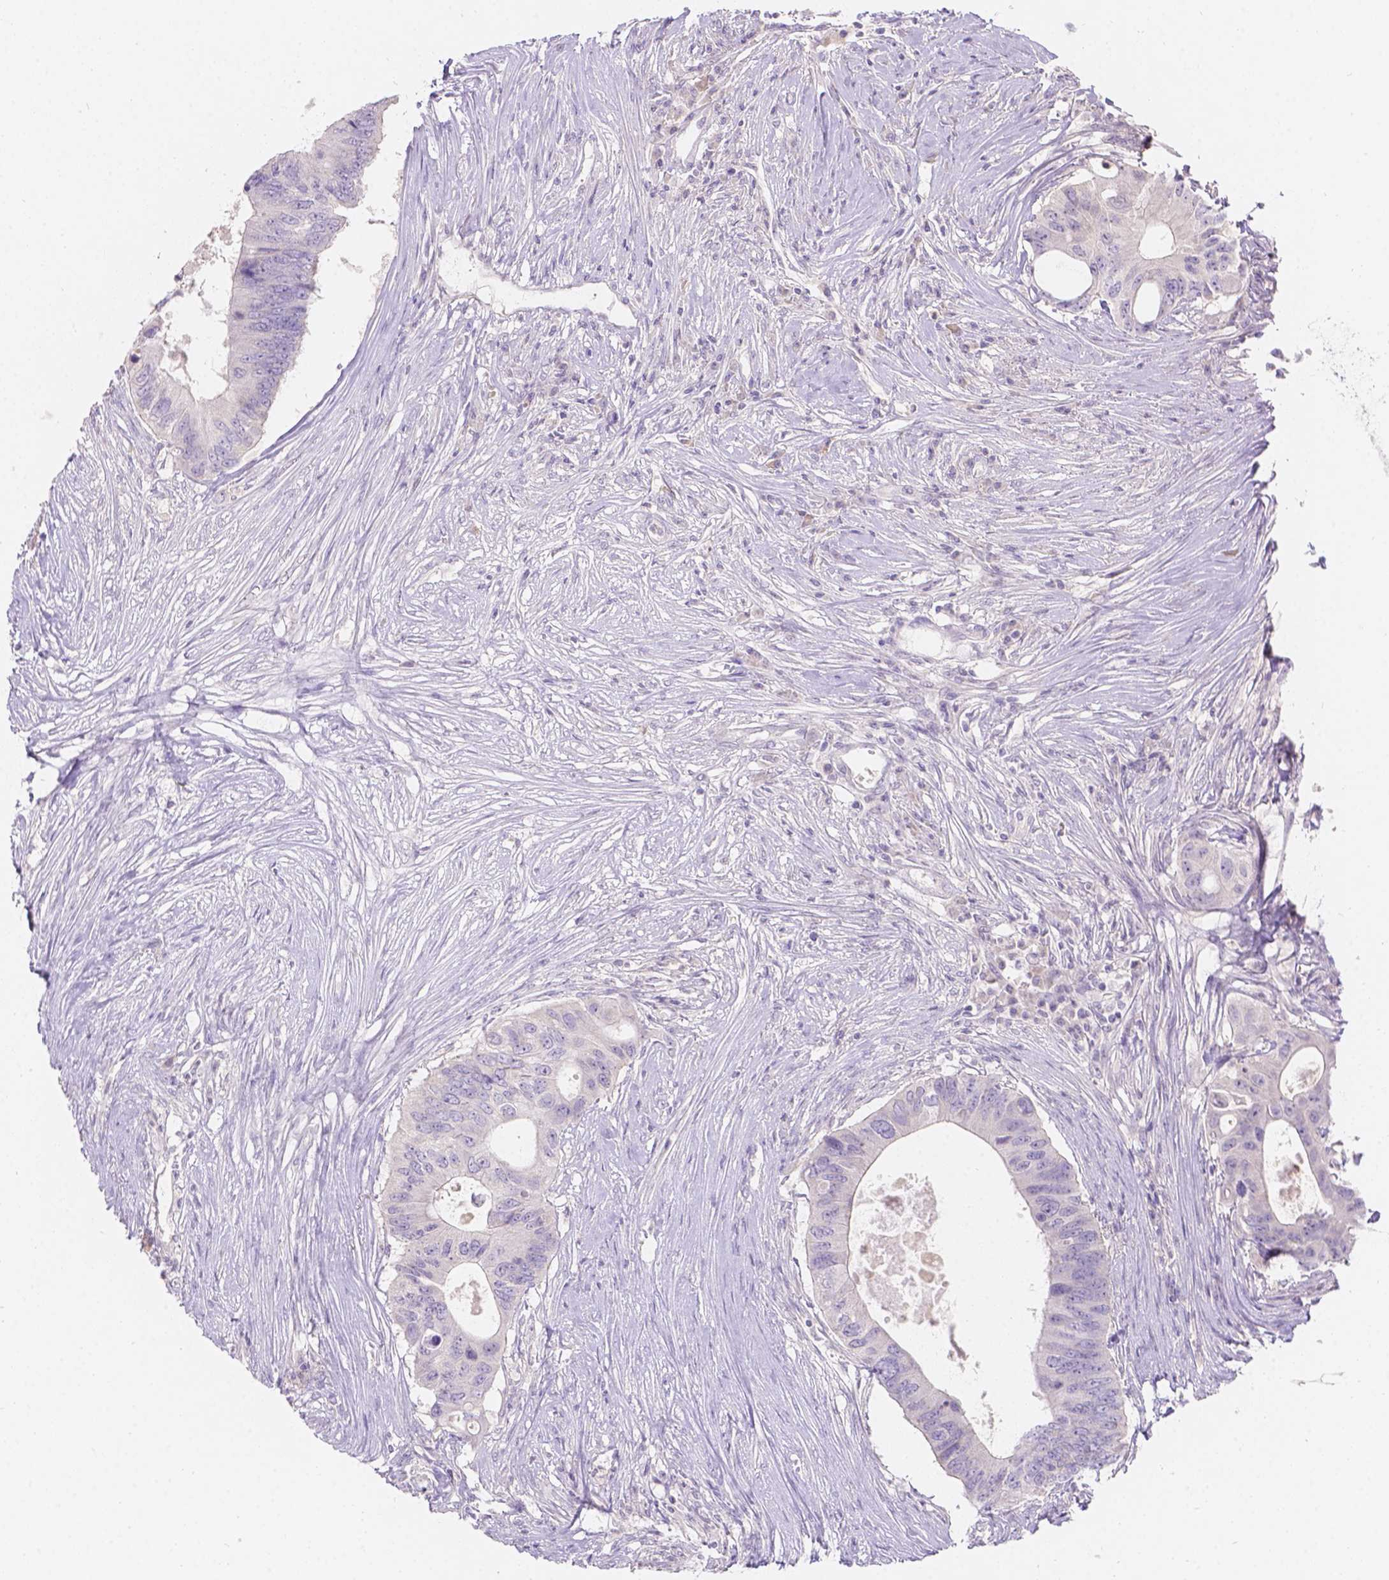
{"staining": {"intensity": "negative", "quantity": "none", "location": "none"}, "tissue": "colorectal cancer", "cell_type": "Tumor cells", "image_type": "cancer", "snomed": [{"axis": "morphology", "description": "Adenocarcinoma, NOS"}, {"axis": "topography", "description": "Colon"}], "caption": "IHC photomicrograph of neoplastic tissue: human adenocarcinoma (colorectal) stained with DAB (3,3'-diaminobenzidine) displays no significant protein expression in tumor cells.", "gene": "DCAF4L1", "patient": {"sex": "male", "age": 71}}